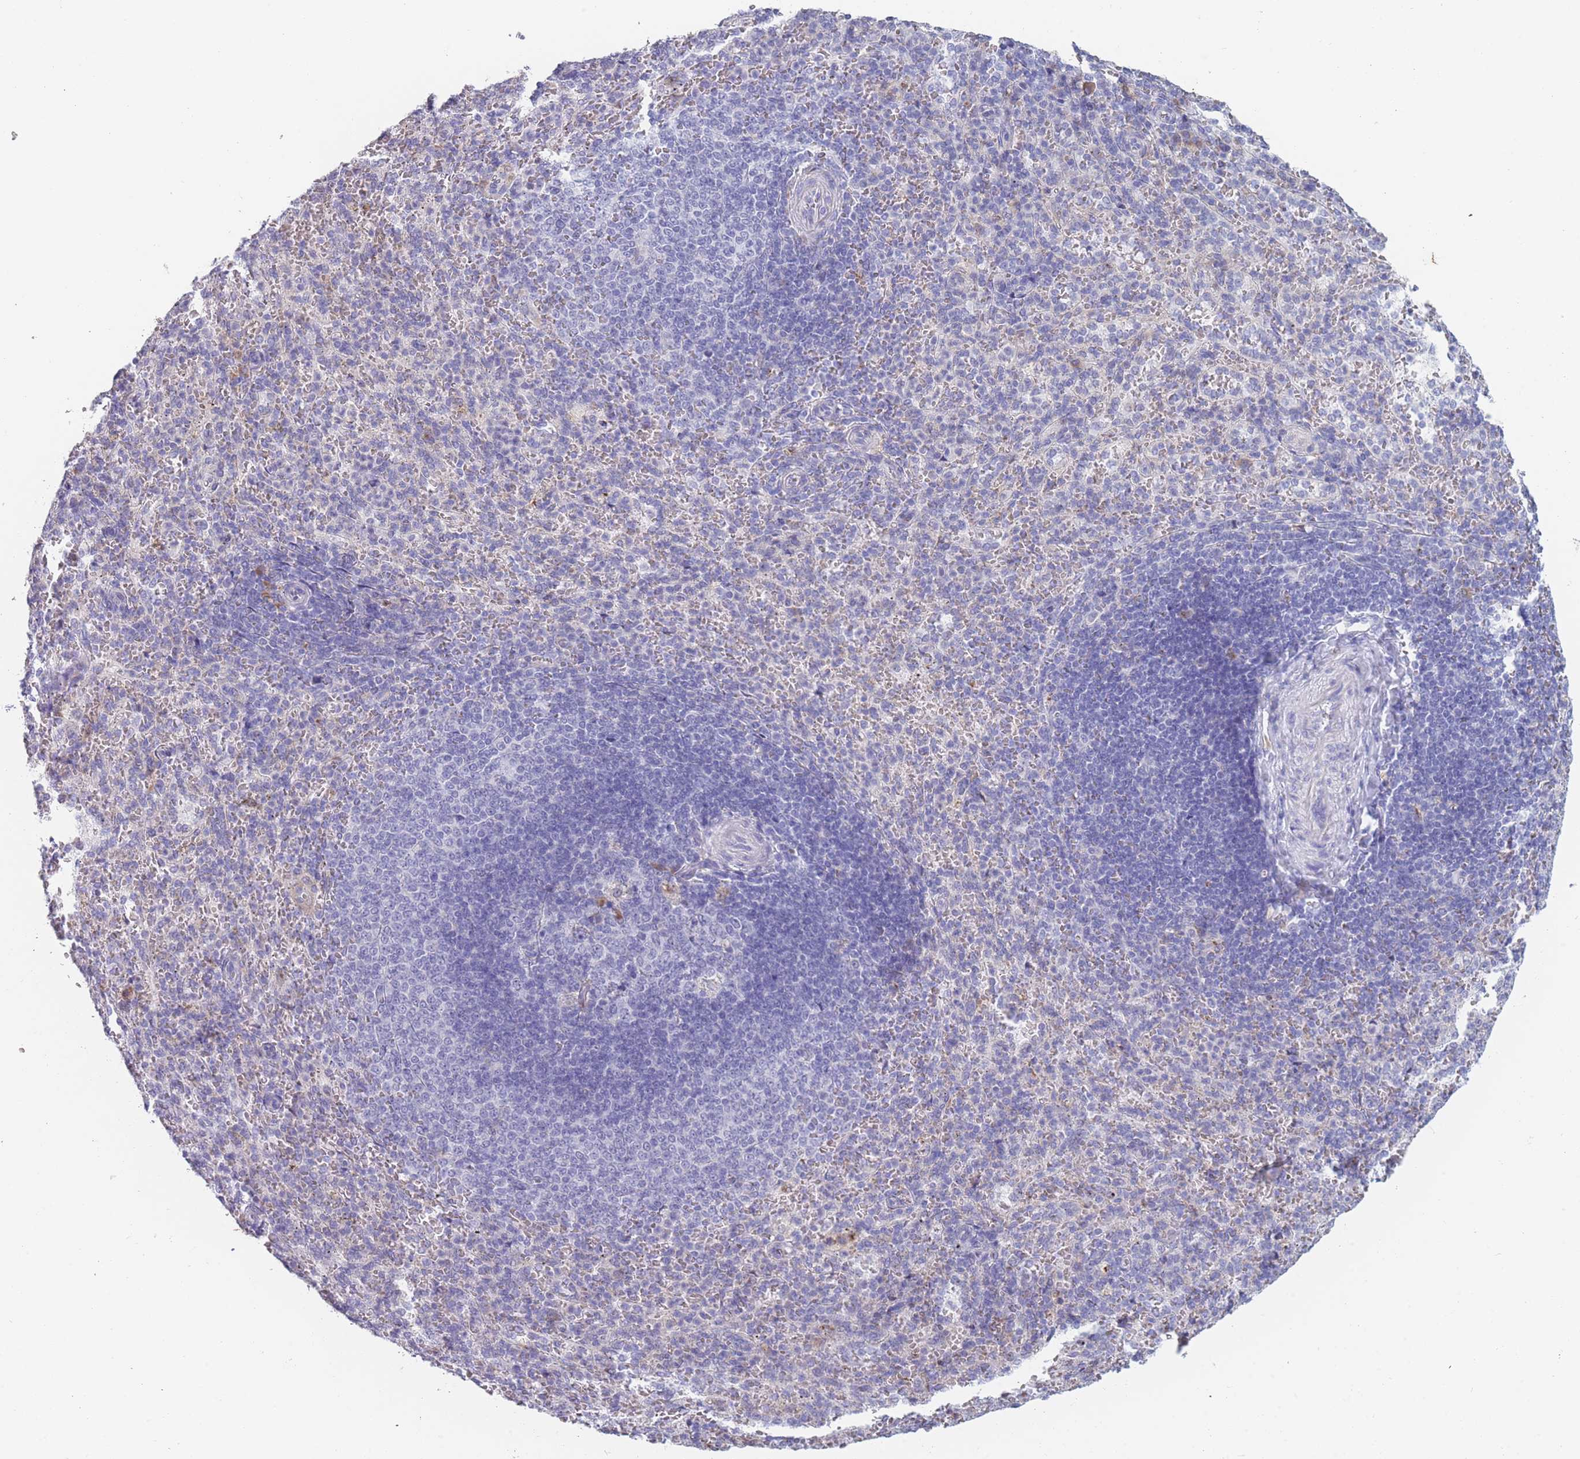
{"staining": {"intensity": "negative", "quantity": "none", "location": "none"}, "tissue": "spleen", "cell_type": "Cells in red pulp", "image_type": "normal", "snomed": [{"axis": "morphology", "description": "Normal tissue, NOS"}, {"axis": "topography", "description": "Spleen"}], "caption": "High magnification brightfield microscopy of unremarkable spleen stained with DAB (3,3'-diaminobenzidine) (brown) and counterstained with hematoxylin (blue): cells in red pulp show no significant staining.", "gene": "TMED10", "patient": {"sex": "female", "age": 21}}